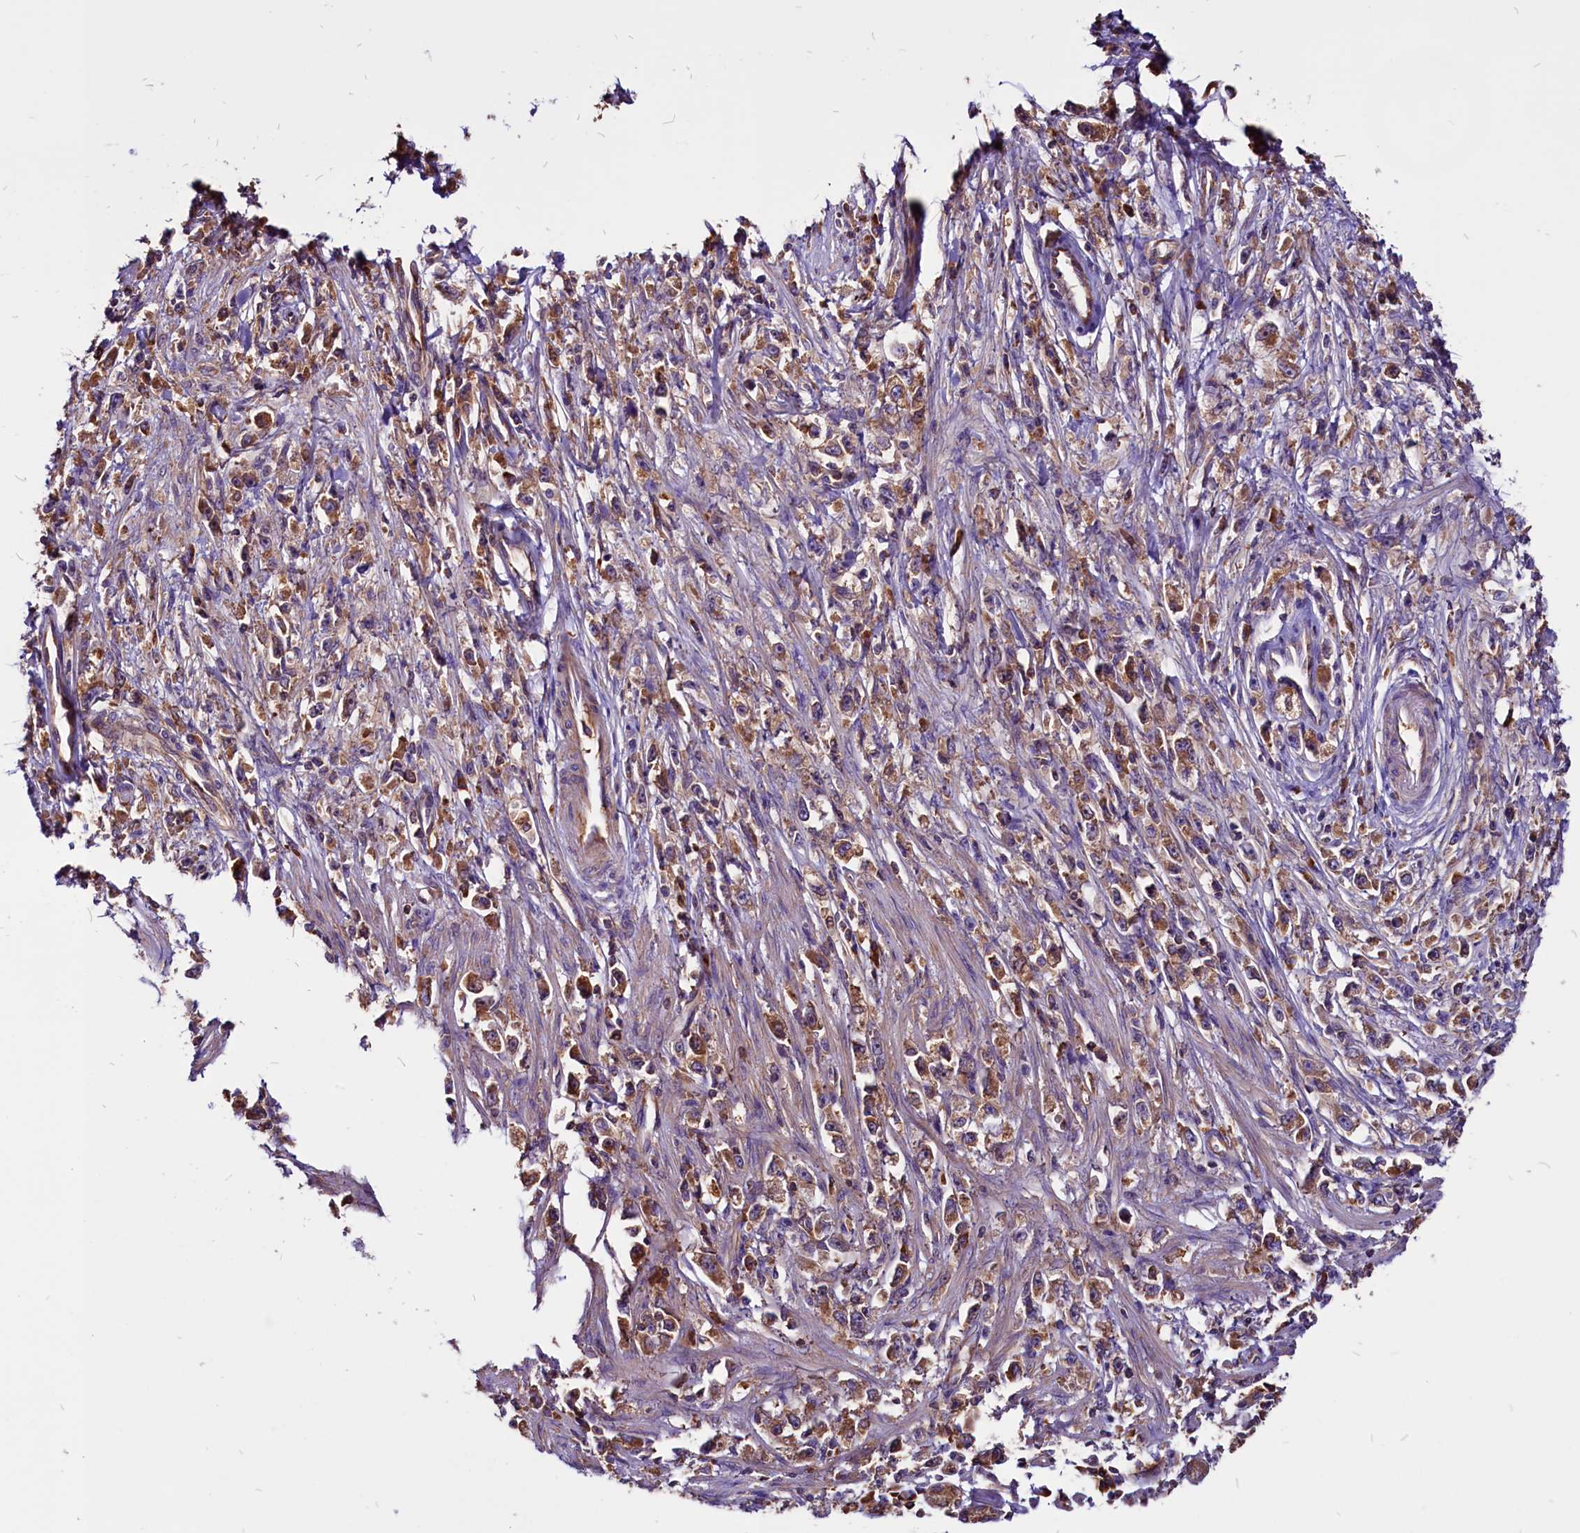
{"staining": {"intensity": "moderate", "quantity": ">75%", "location": "cytoplasmic/membranous"}, "tissue": "stomach cancer", "cell_type": "Tumor cells", "image_type": "cancer", "snomed": [{"axis": "morphology", "description": "Adenocarcinoma, NOS"}, {"axis": "topography", "description": "Stomach"}], "caption": "Brown immunohistochemical staining in stomach adenocarcinoma shows moderate cytoplasmic/membranous expression in approximately >75% of tumor cells. The protein of interest is shown in brown color, while the nuclei are stained blue.", "gene": "EIF3G", "patient": {"sex": "female", "age": 59}}